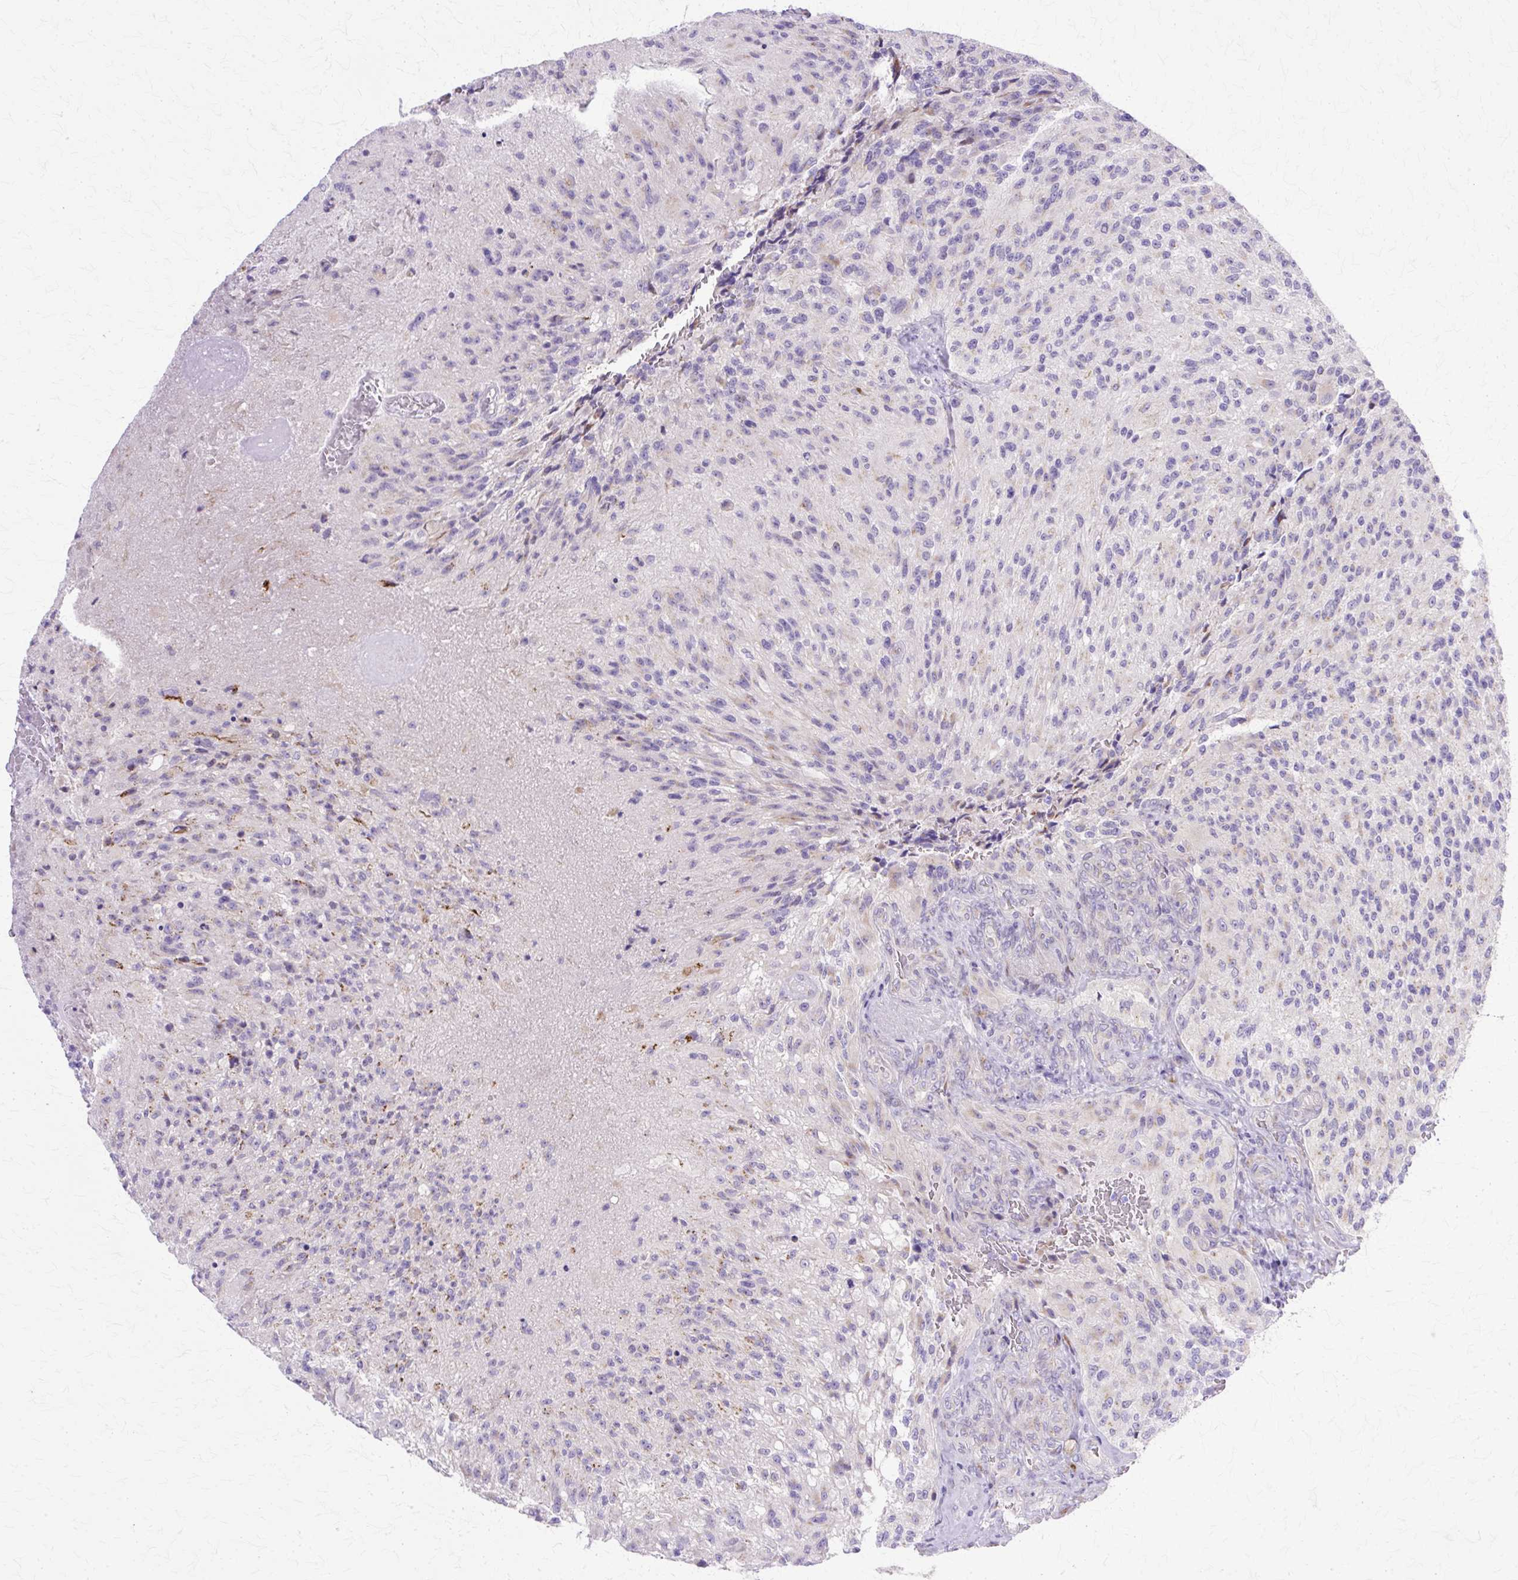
{"staining": {"intensity": "negative", "quantity": "none", "location": "none"}, "tissue": "glioma", "cell_type": "Tumor cells", "image_type": "cancer", "snomed": [{"axis": "morphology", "description": "Normal tissue, NOS"}, {"axis": "morphology", "description": "Glioma, malignant, High grade"}, {"axis": "topography", "description": "Cerebral cortex"}], "caption": "Tumor cells show no significant protein positivity in glioma. (DAB IHC with hematoxylin counter stain).", "gene": "TBC1D3G", "patient": {"sex": "male", "age": 56}}